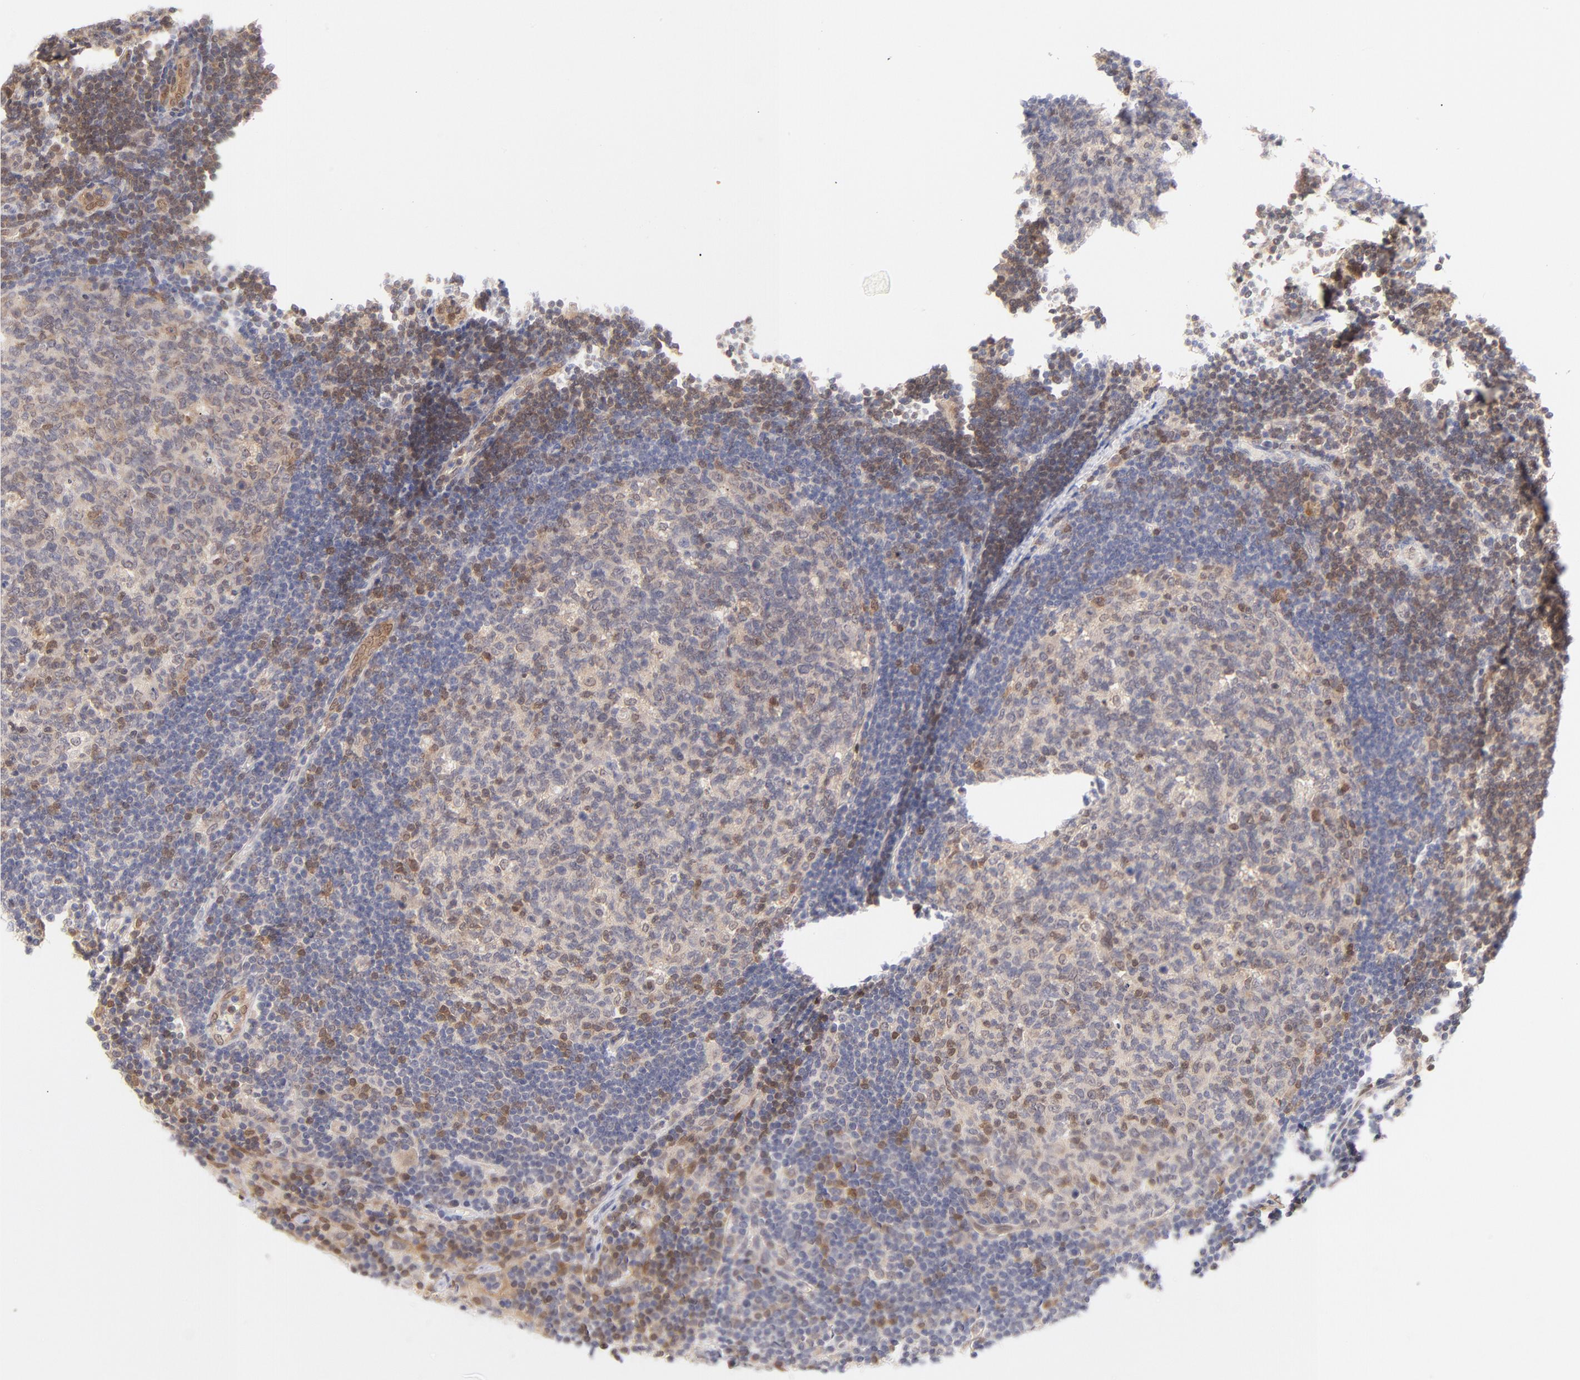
{"staining": {"intensity": "moderate", "quantity": "25%-75%", "location": "nuclear"}, "tissue": "lymph node", "cell_type": "Germinal center cells", "image_type": "normal", "snomed": [{"axis": "morphology", "description": "Normal tissue, NOS"}, {"axis": "morphology", "description": "Squamous cell carcinoma, metastatic, NOS"}, {"axis": "topography", "description": "Lymph node"}], "caption": "Benign lymph node was stained to show a protein in brown. There is medium levels of moderate nuclear positivity in approximately 25%-75% of germinal center cells. (IHC, brightfield microscopy, high magnification).", "gene": "CASP6", "patient": {"sex": "female", "age": 53}}